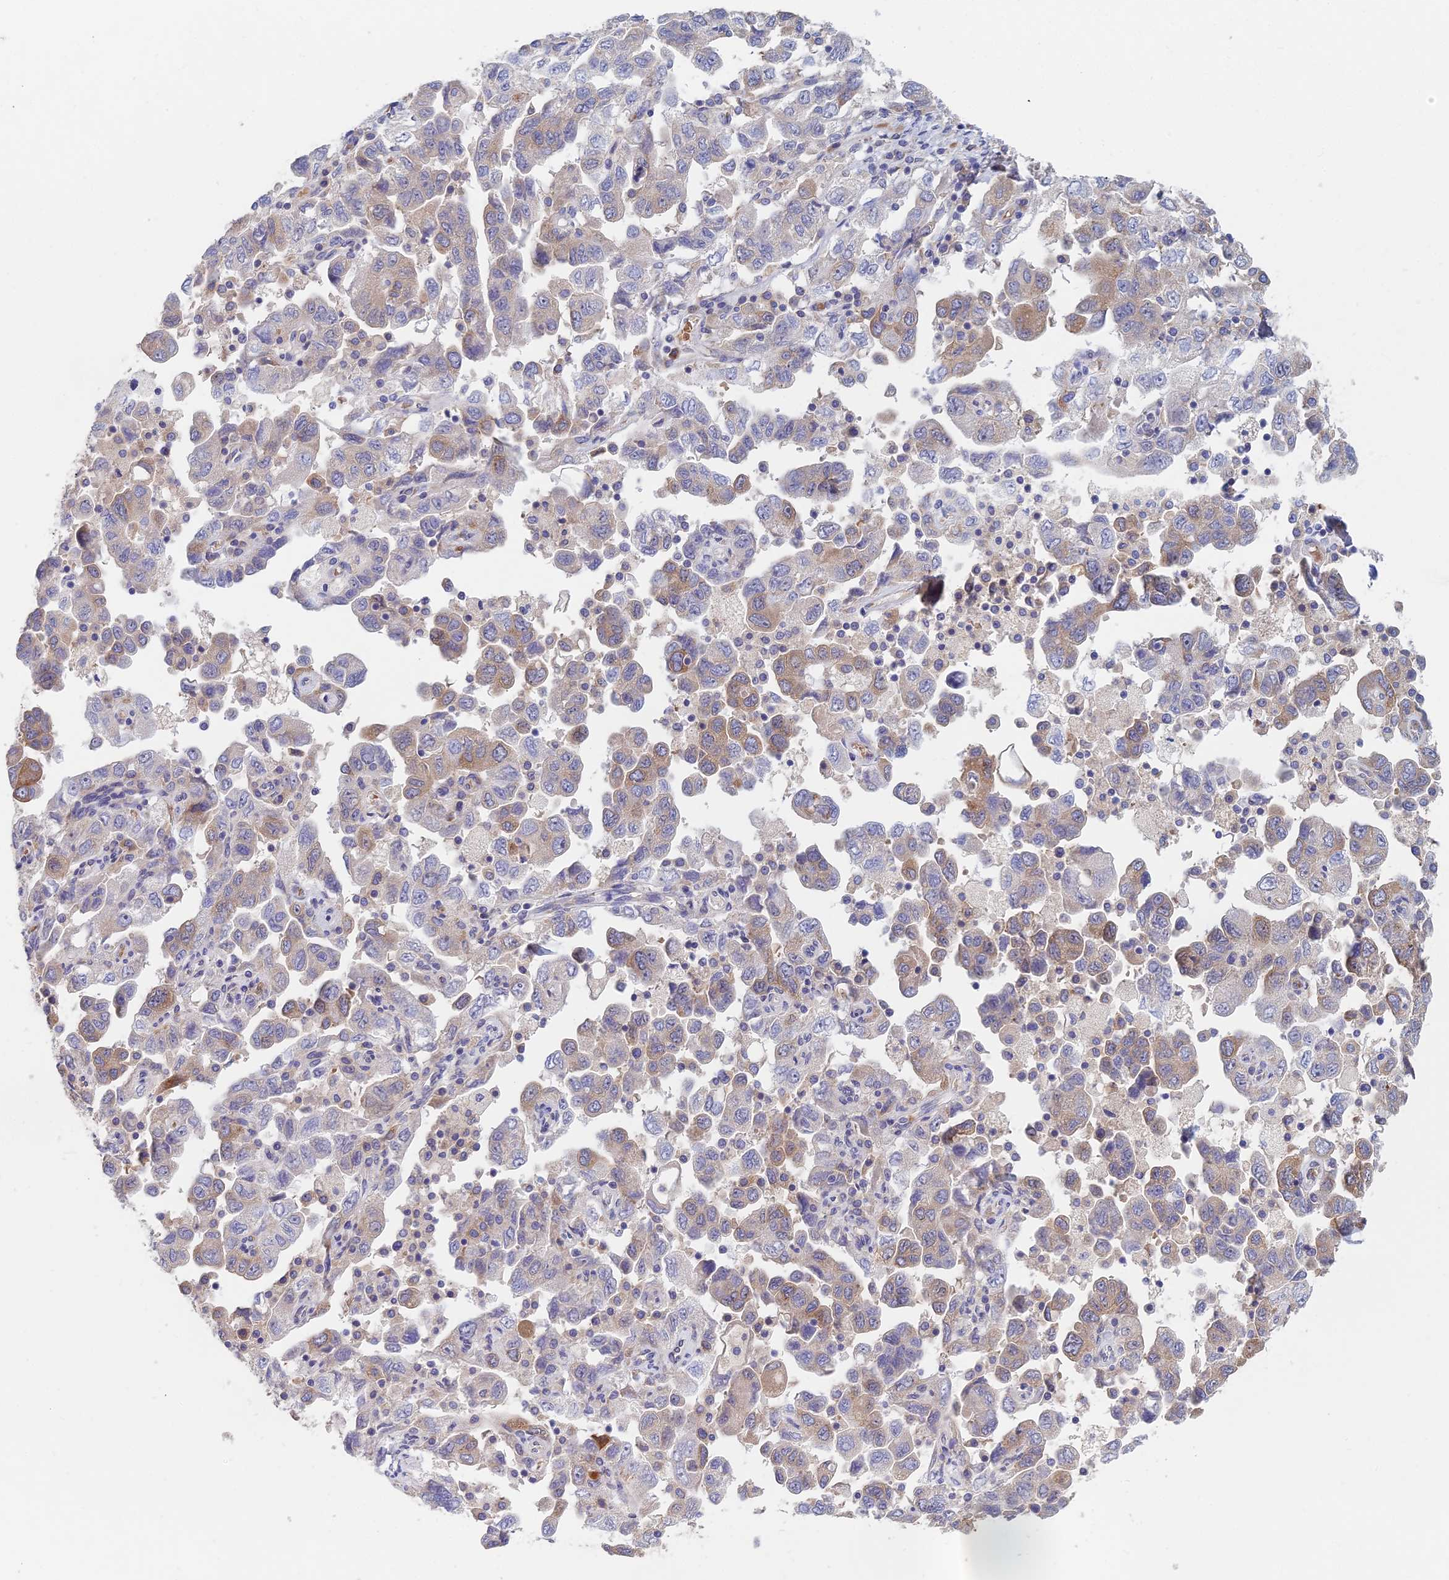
{"staining": {"intensity": "weak", "quantity": "25%-75%", "location": "cytoplasmic/membranous"}, "tissue": "ovarian cancer", "cell_type": "Tumor cells", "image_type": "cancer", "snomed": [{"axis": "morphology", "description": "Carcinoma, NOS"}, {"axis": "morphology", "description": "Cystadenocarcinoma, serous, NOS"}, {"axis": "topography", "description": "Ovary"}], "caption": "A brown stain shows weak cytoplasmic/membranous expression of a protein in human ovarian cancer (carcinoma) tumor cells. (Stains: DAB in brown, nuclei in blue, Microscopy: brightfield microscopy at high magnification).", "gene": "ELOF1", "patient": {"sex": "female", "age": 69}}